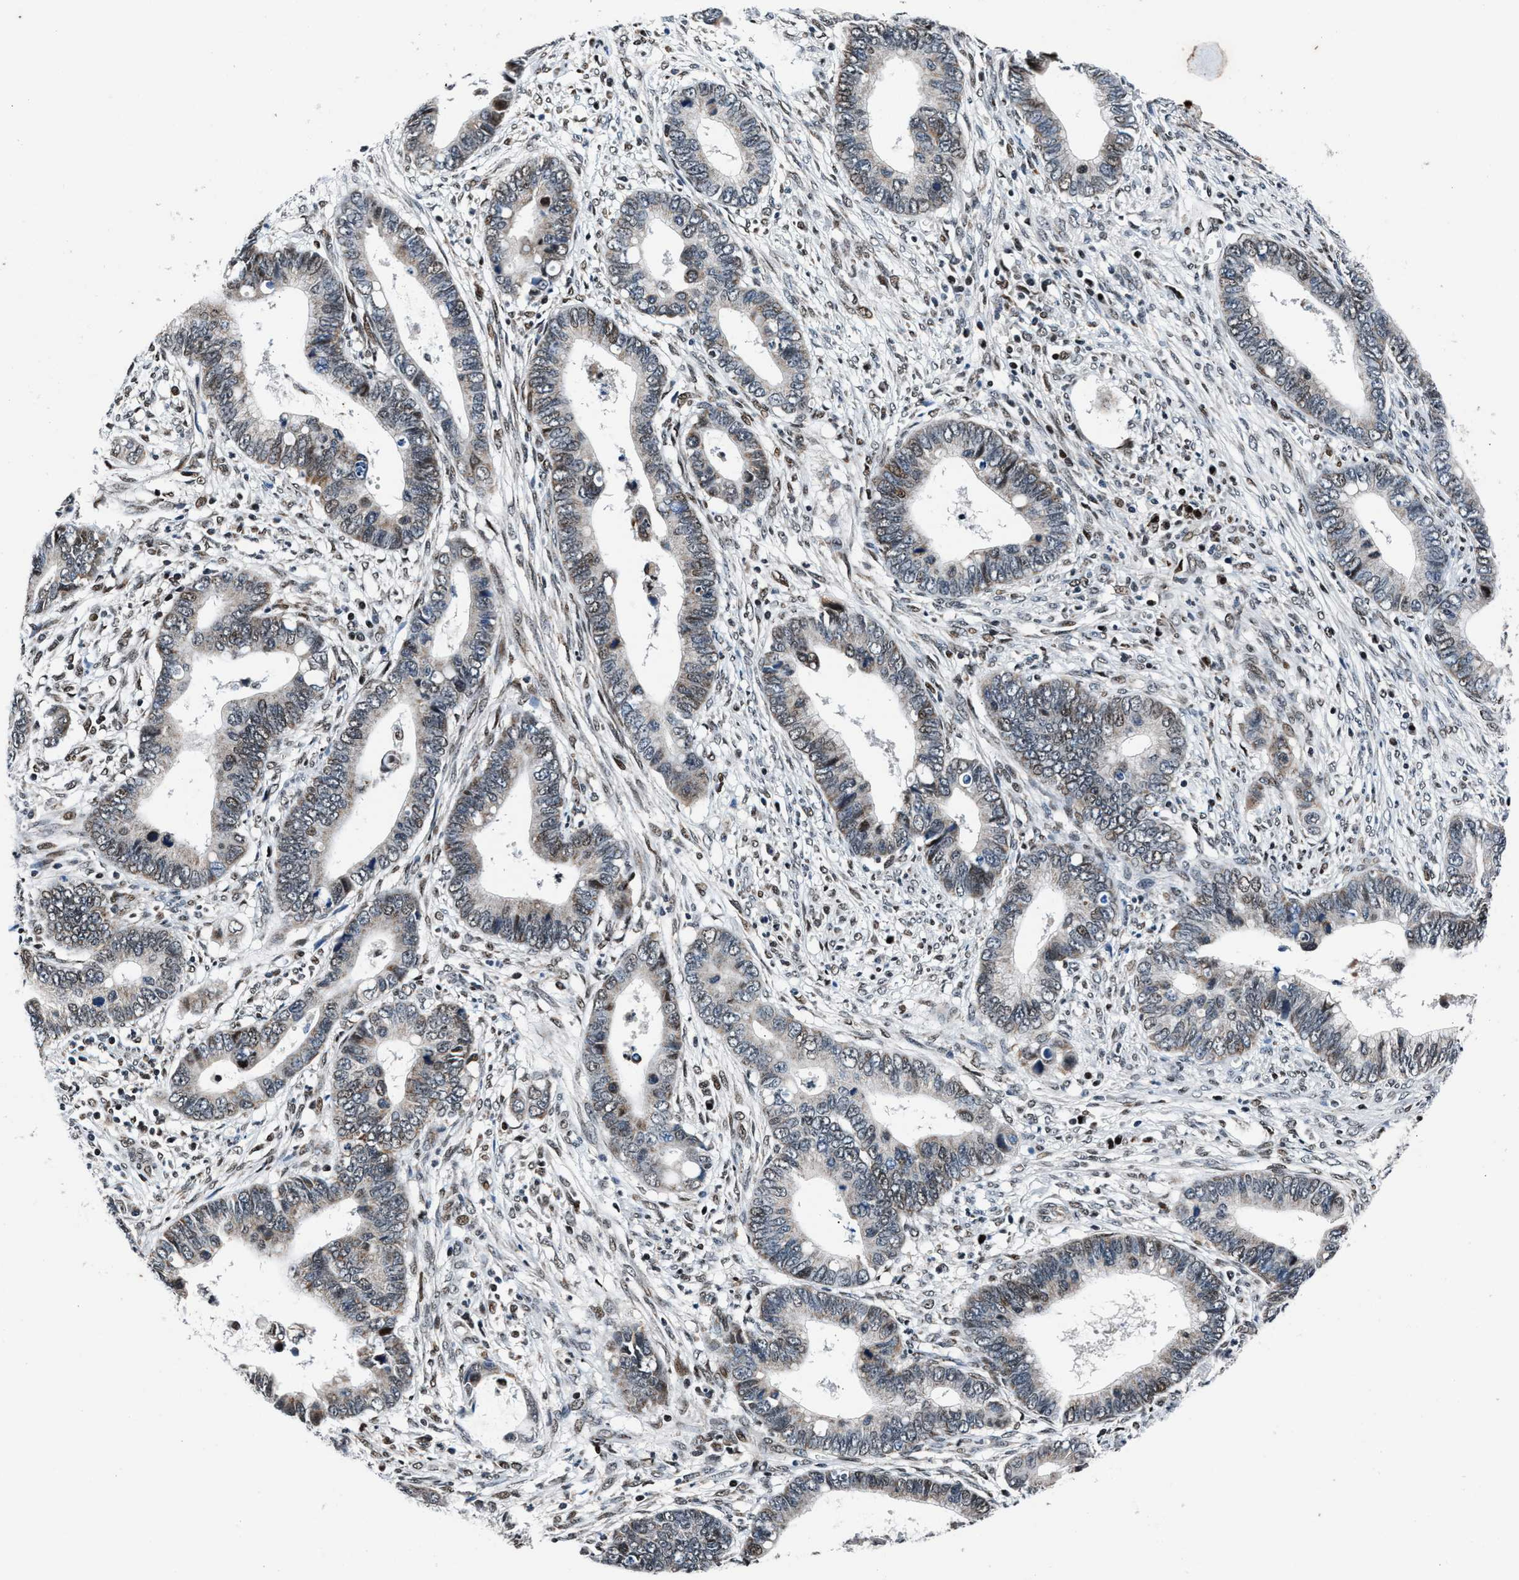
{"staining": {"intensity": "weak", "quantity": "<25%", "location": "nuclear"}, "tissue": "cervical cancer", "cell_type": "Tumor cells", "image_type": "cancer", "snomed": [{"axis": "morphology", "description": "Adenocarcinoma, NOS"}, {"axis": "topography", "description": "Cervix"}], "caption": "The micrograph demonstrates no staining of tumor cells in adenocarcinoma (cervical).", "gene": "PRRC2B", "patient": {"sex": "female", "age": 44}}